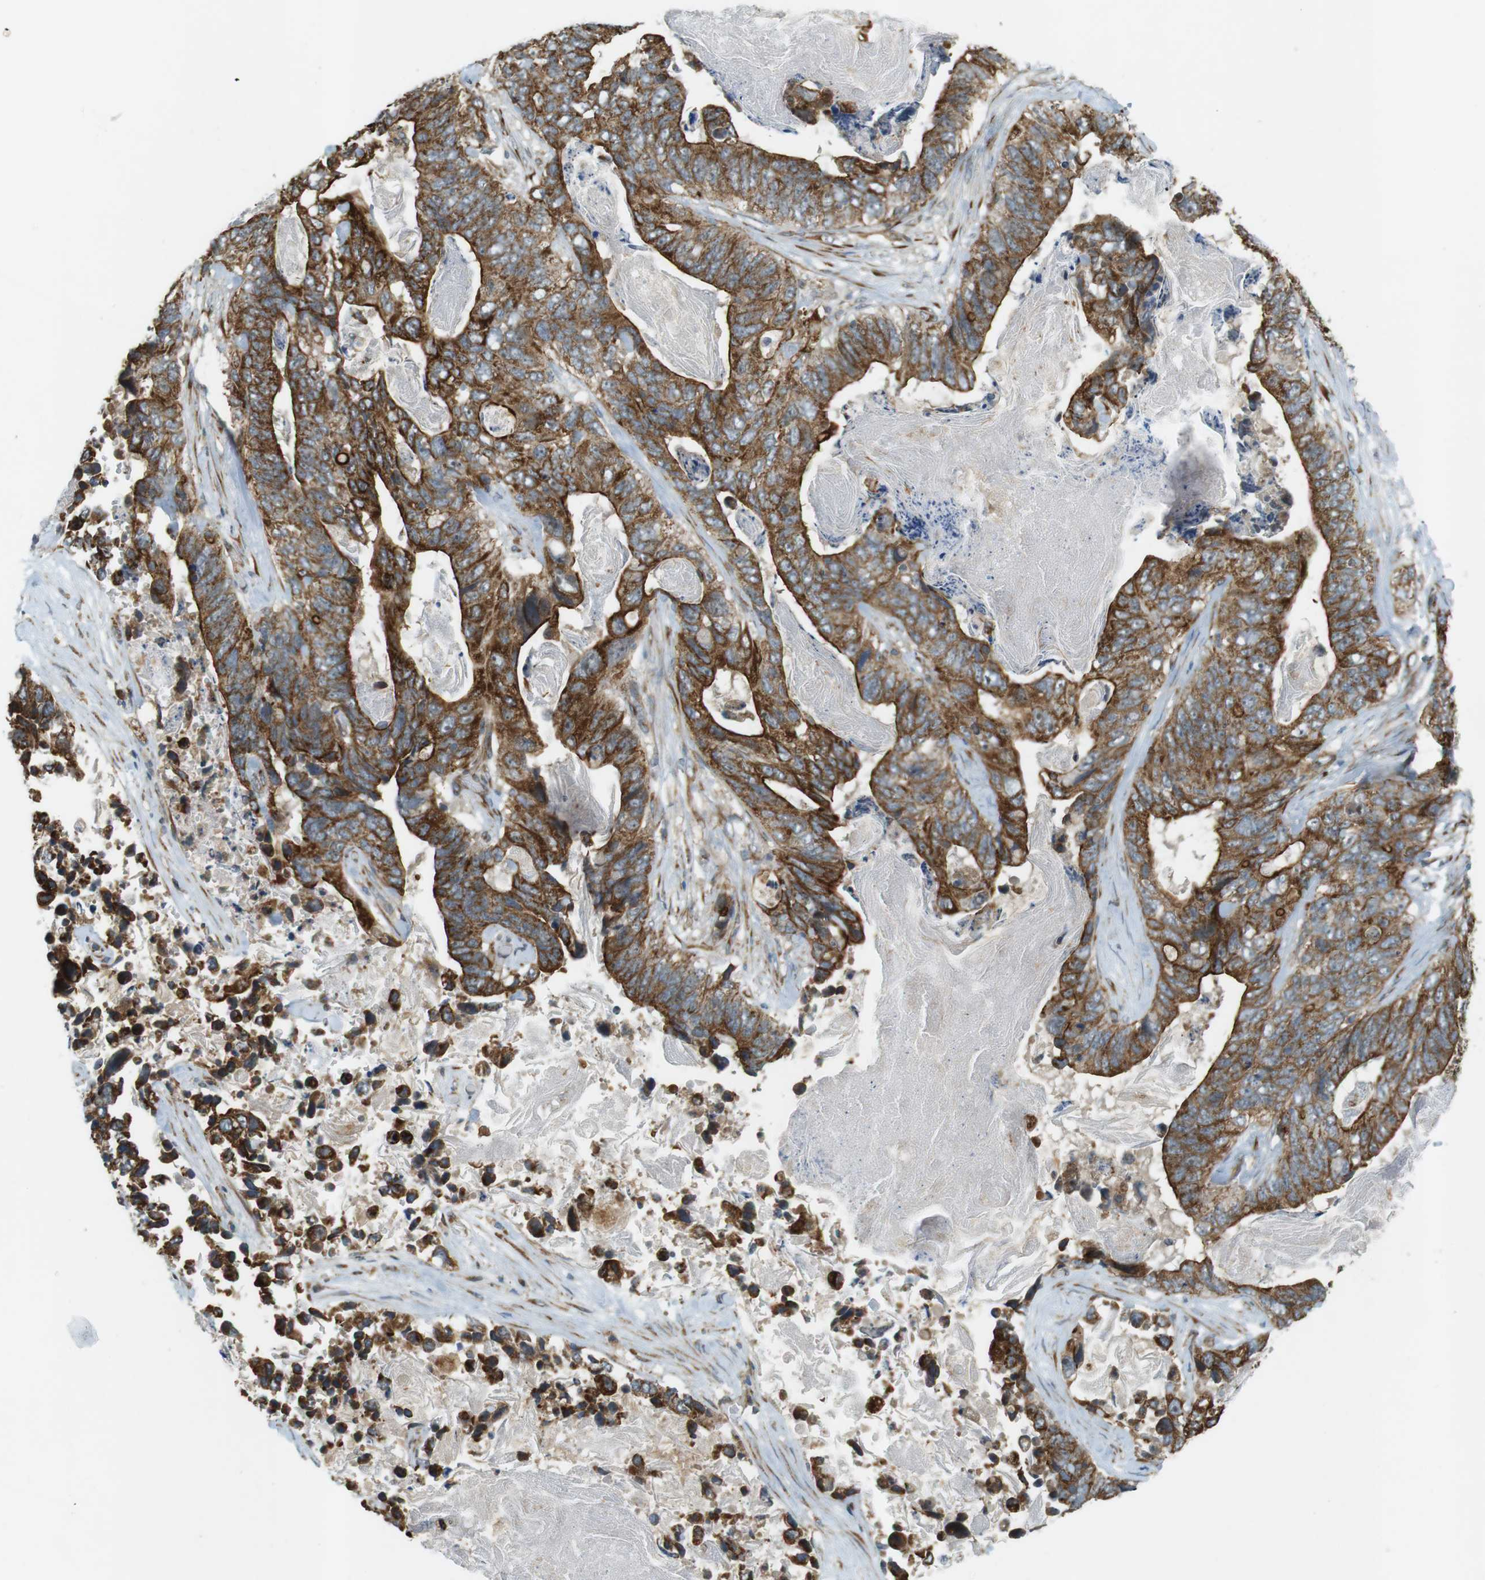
{"staining": {"intensity": "strong", "quantity": "25%-75%", "location": "cytoplasmic/membranous"}, "tissue": "stomach cancer", "cell_type": "Tumor cells", "image_type": "cancer", "snomed": [{"axis": "morphology", "description": "Adenocarcinoma, NOS"}, {"axis": "topography", "description": "Stomach, lower"}], "caption": "A histopathology image showing strong cytoplasmic/membranous positivity in about 25%-75% of tumor cells in stomach adenocarcinoma, as visualized by brown immunohistochemical staining.", "gene": "SLC41A1", "patient": {"sex": "female", "age": 72}}